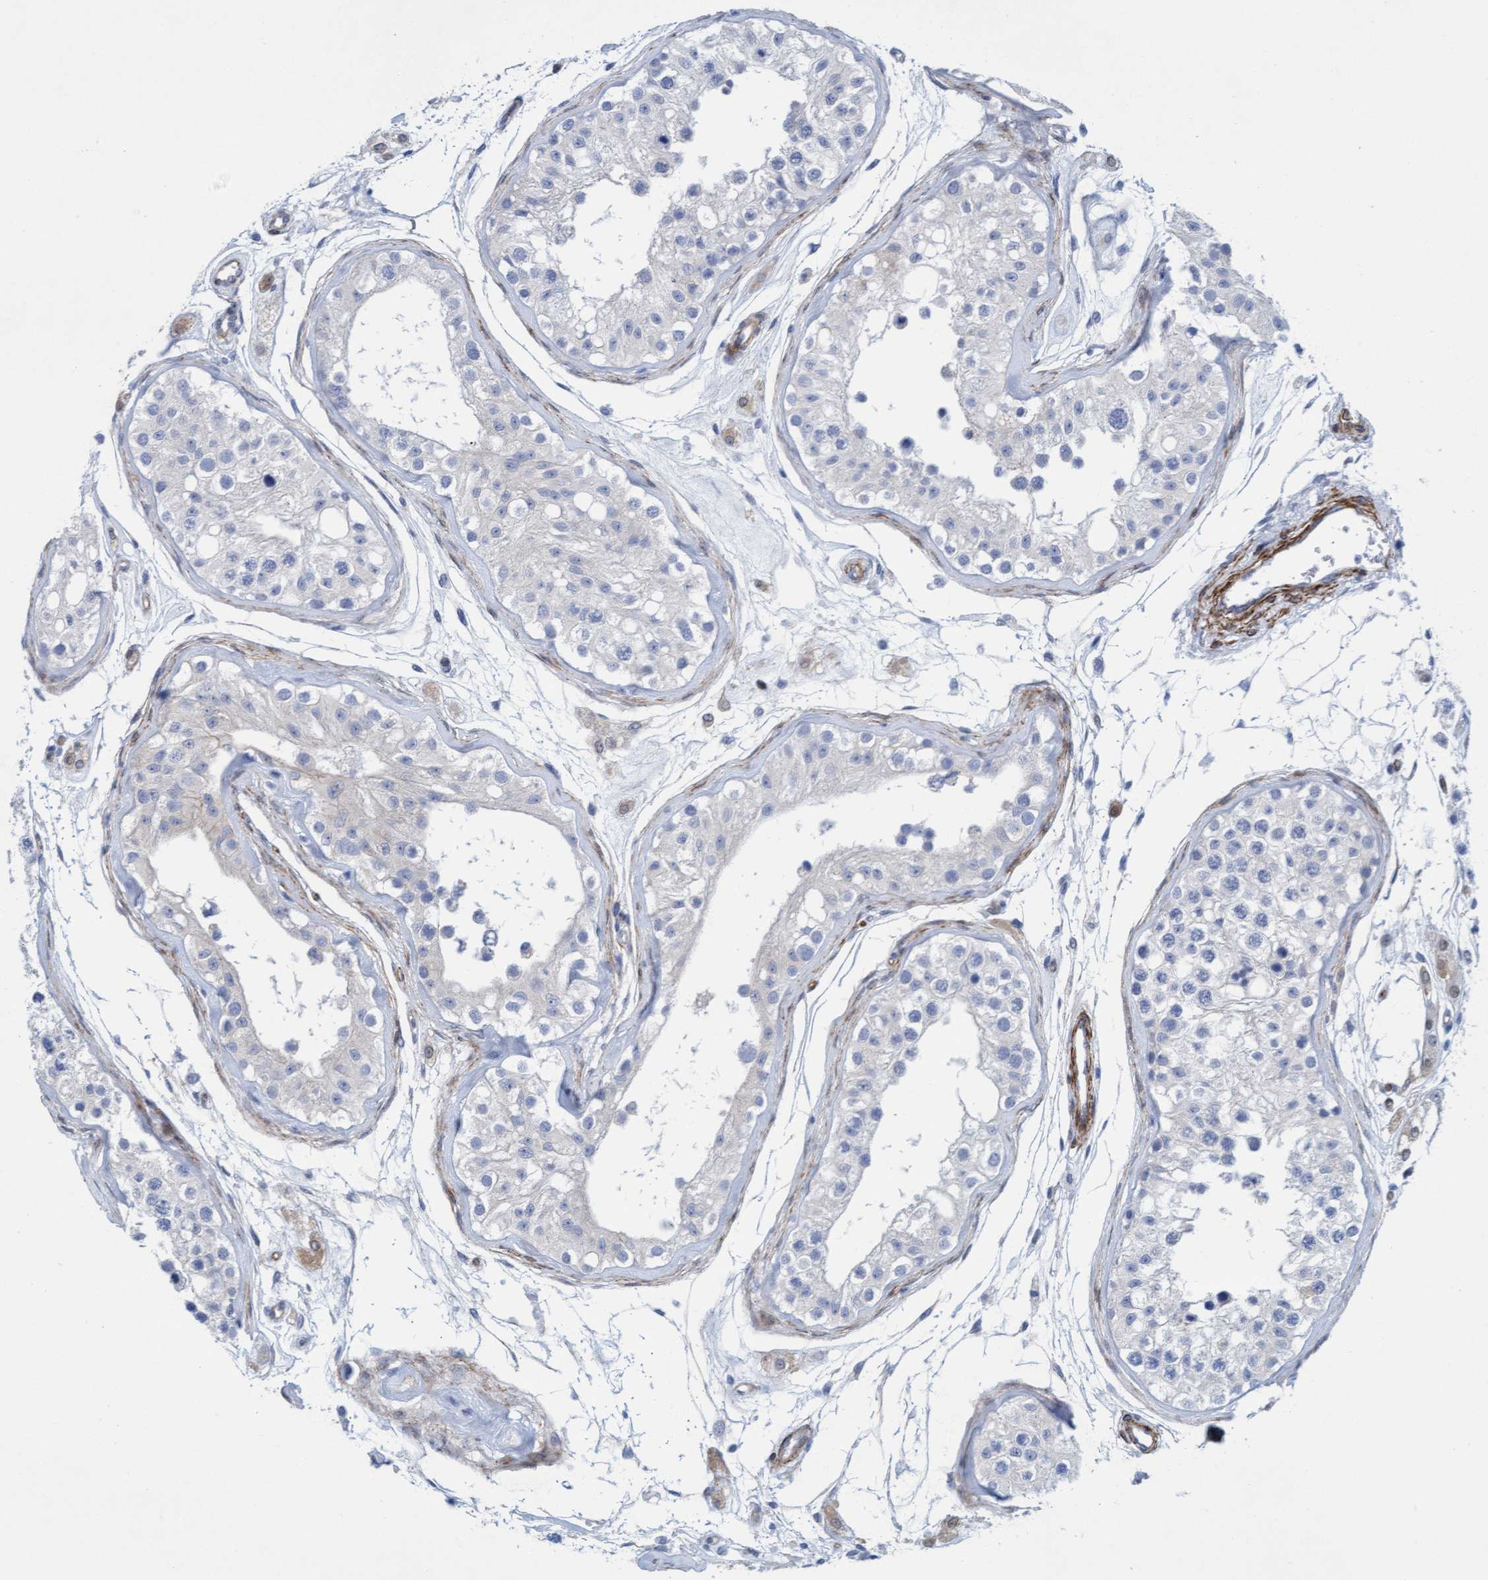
{"staining": {"intensity": "negative", "quantity": "none", "location": "none"}, "tissue": "testis", "cell_type": "Cells in seminiferous ducts", "image_type": "normal", "snomed": [{"axis": "morphology", "description": "Normal tissue, NOS"}, {"axis": "morphology", "description": "Adenocarcinoma, metastatic, NOS"}, {"axis": "topography", "description": "Testis"}], "caption": "High power microscopy histopathology image of an immunohistochemistry photomicrograph of benign testis, revealing no significant positivity in cells in seminiferous ducts. (DAB IHC visualized using brightfield microscopy, high magnification).", "gene": "MTFR1", "patient": {"sex": "male", "age": 26}}